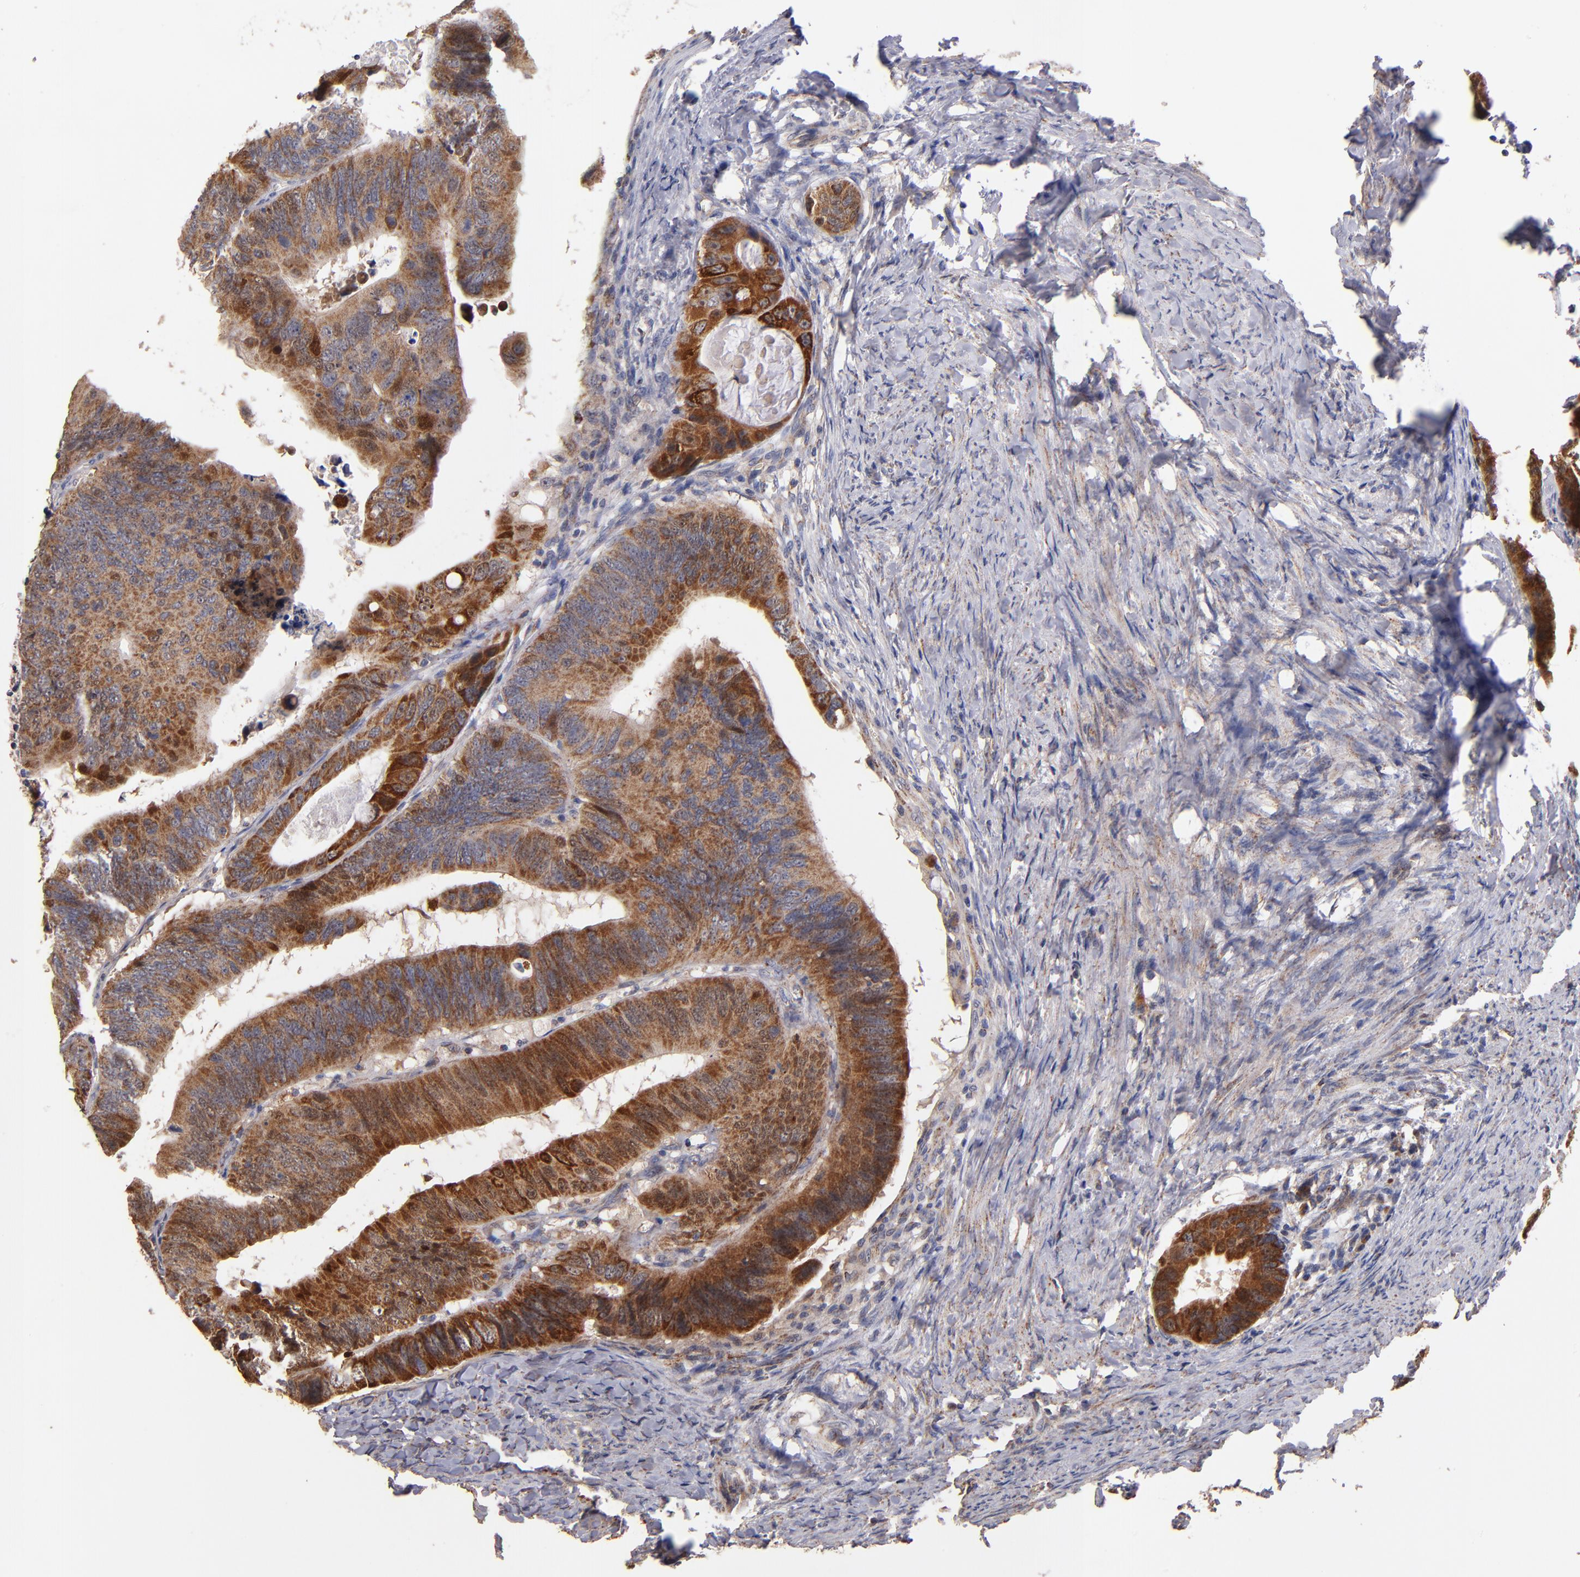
{"staining": {"intensity": "moderate", "quantity": ">75%", "location": "cytoplasmic/membranous,nuclear"}, "tissue": "colorectal cancer", "cell_type": "Tumor cells", "image_type": "cancer", "snomed": [{"axis": "morphology", "description": "Adenocarcinoma, NOS"}, {"axis": "topography", "description": "Colon"}], "caption": "Brown immunohistochemical staining in human colorectal cancer (adenocarcinoma) shows moderate cytoplasmic/membranous and nuclear staining in about >75% of tumor cells.", "gene": "DIABLO", "patient": {"sex": "female", "age": 55}}